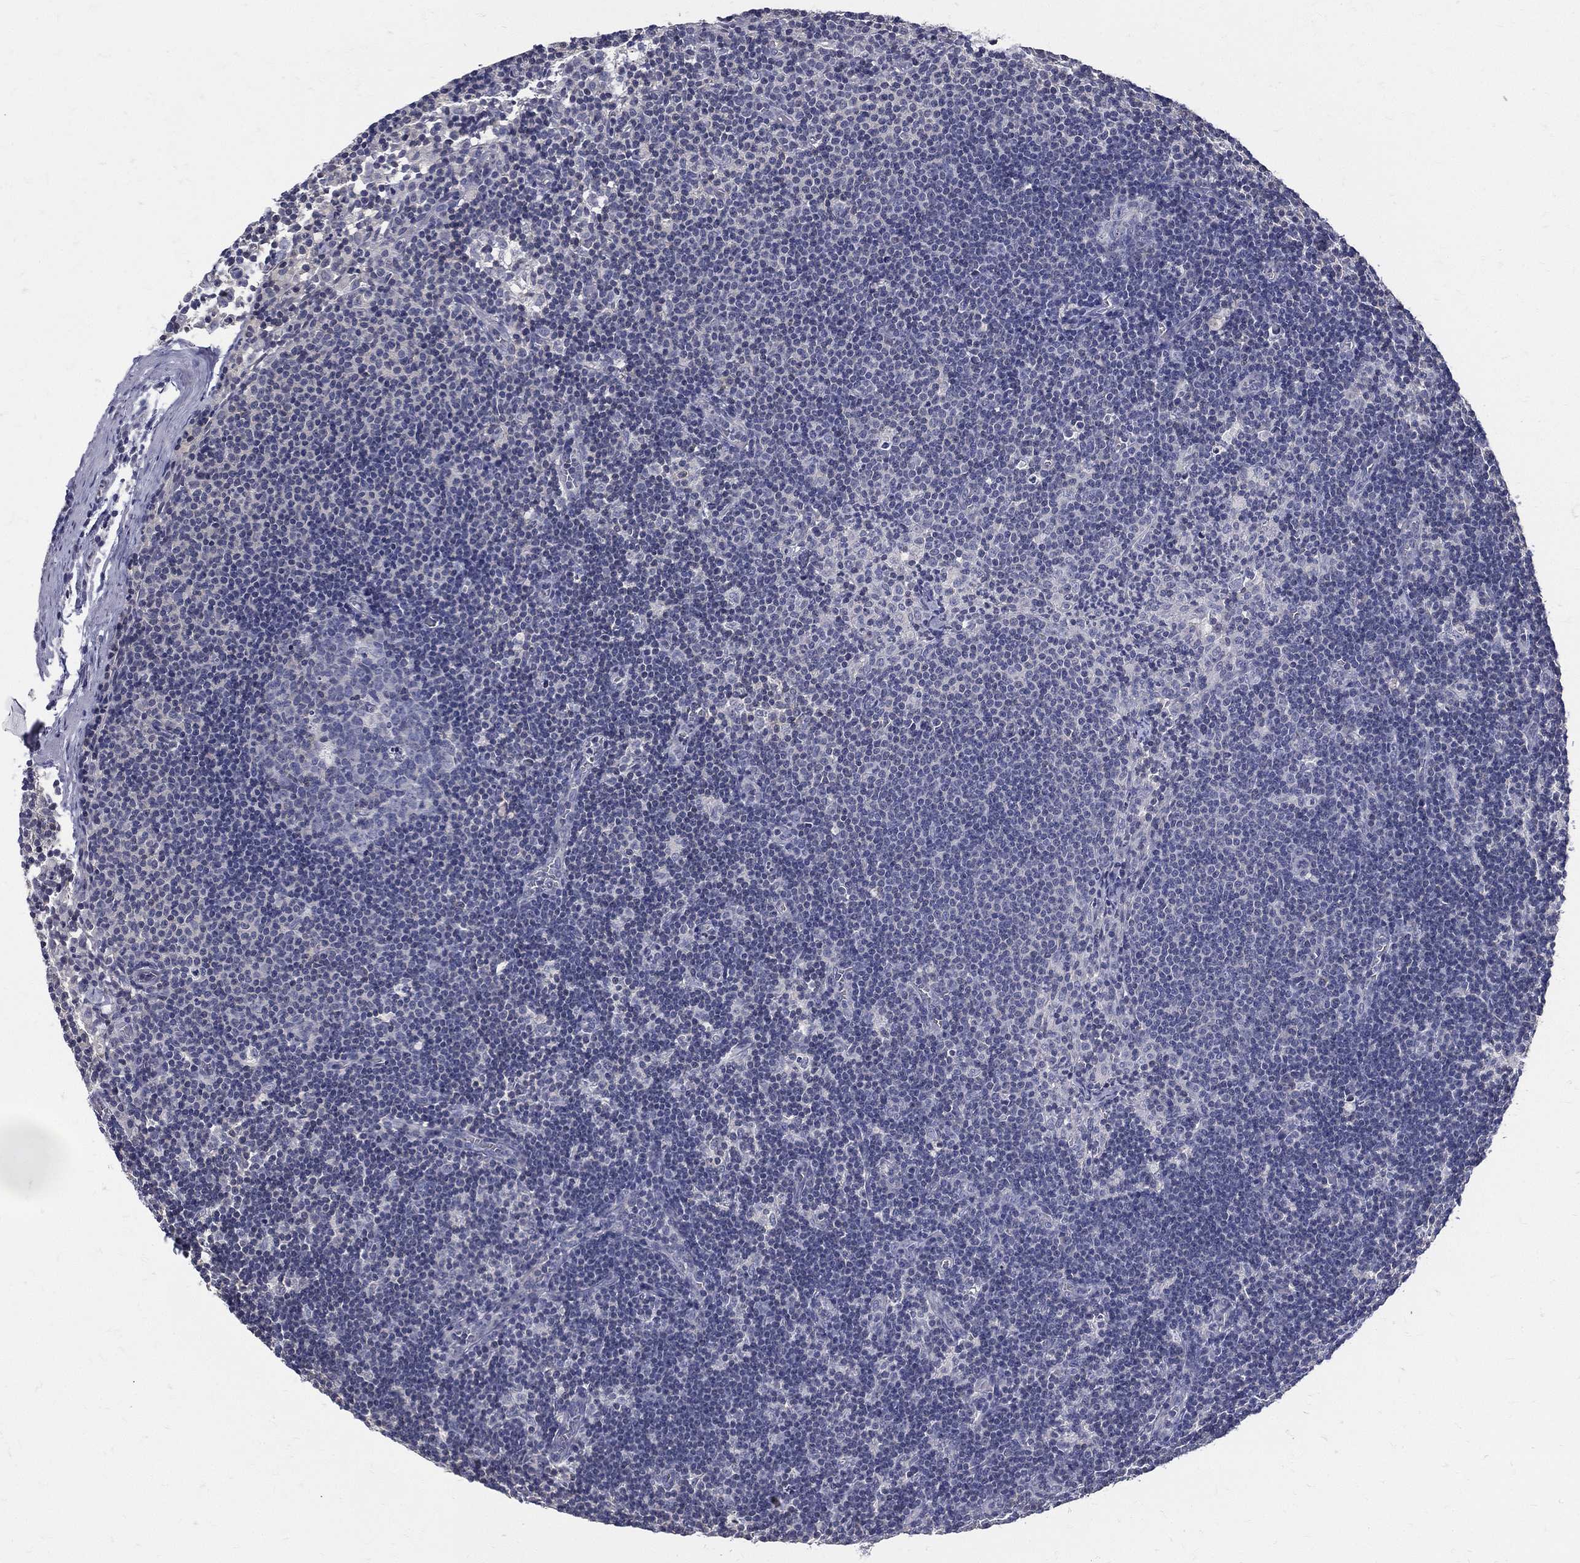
{"staining": {"intensity": "negative", "quantity": "none", "location": "none"}, "tissue": "lymph node", "cell_type": "Germinal center cells", "image_type": "normal", "snomed": [{"axis": "morphology", "description": "Normal tissue, NOS"}, {"axis": "topography", "description": "Lymph node"}], "caption": "DAB immunohistochemical staining of normal lymph node demonstrates no significant positivity in germinal center cells. The staining was performed using DAB to visualize the protein expression in brown, while the nuclei were stained in blue with hematoxylin (Magnification: 20x).", "gene": "ETNPPL", "patient": {"sex": "female", "age": 34}}